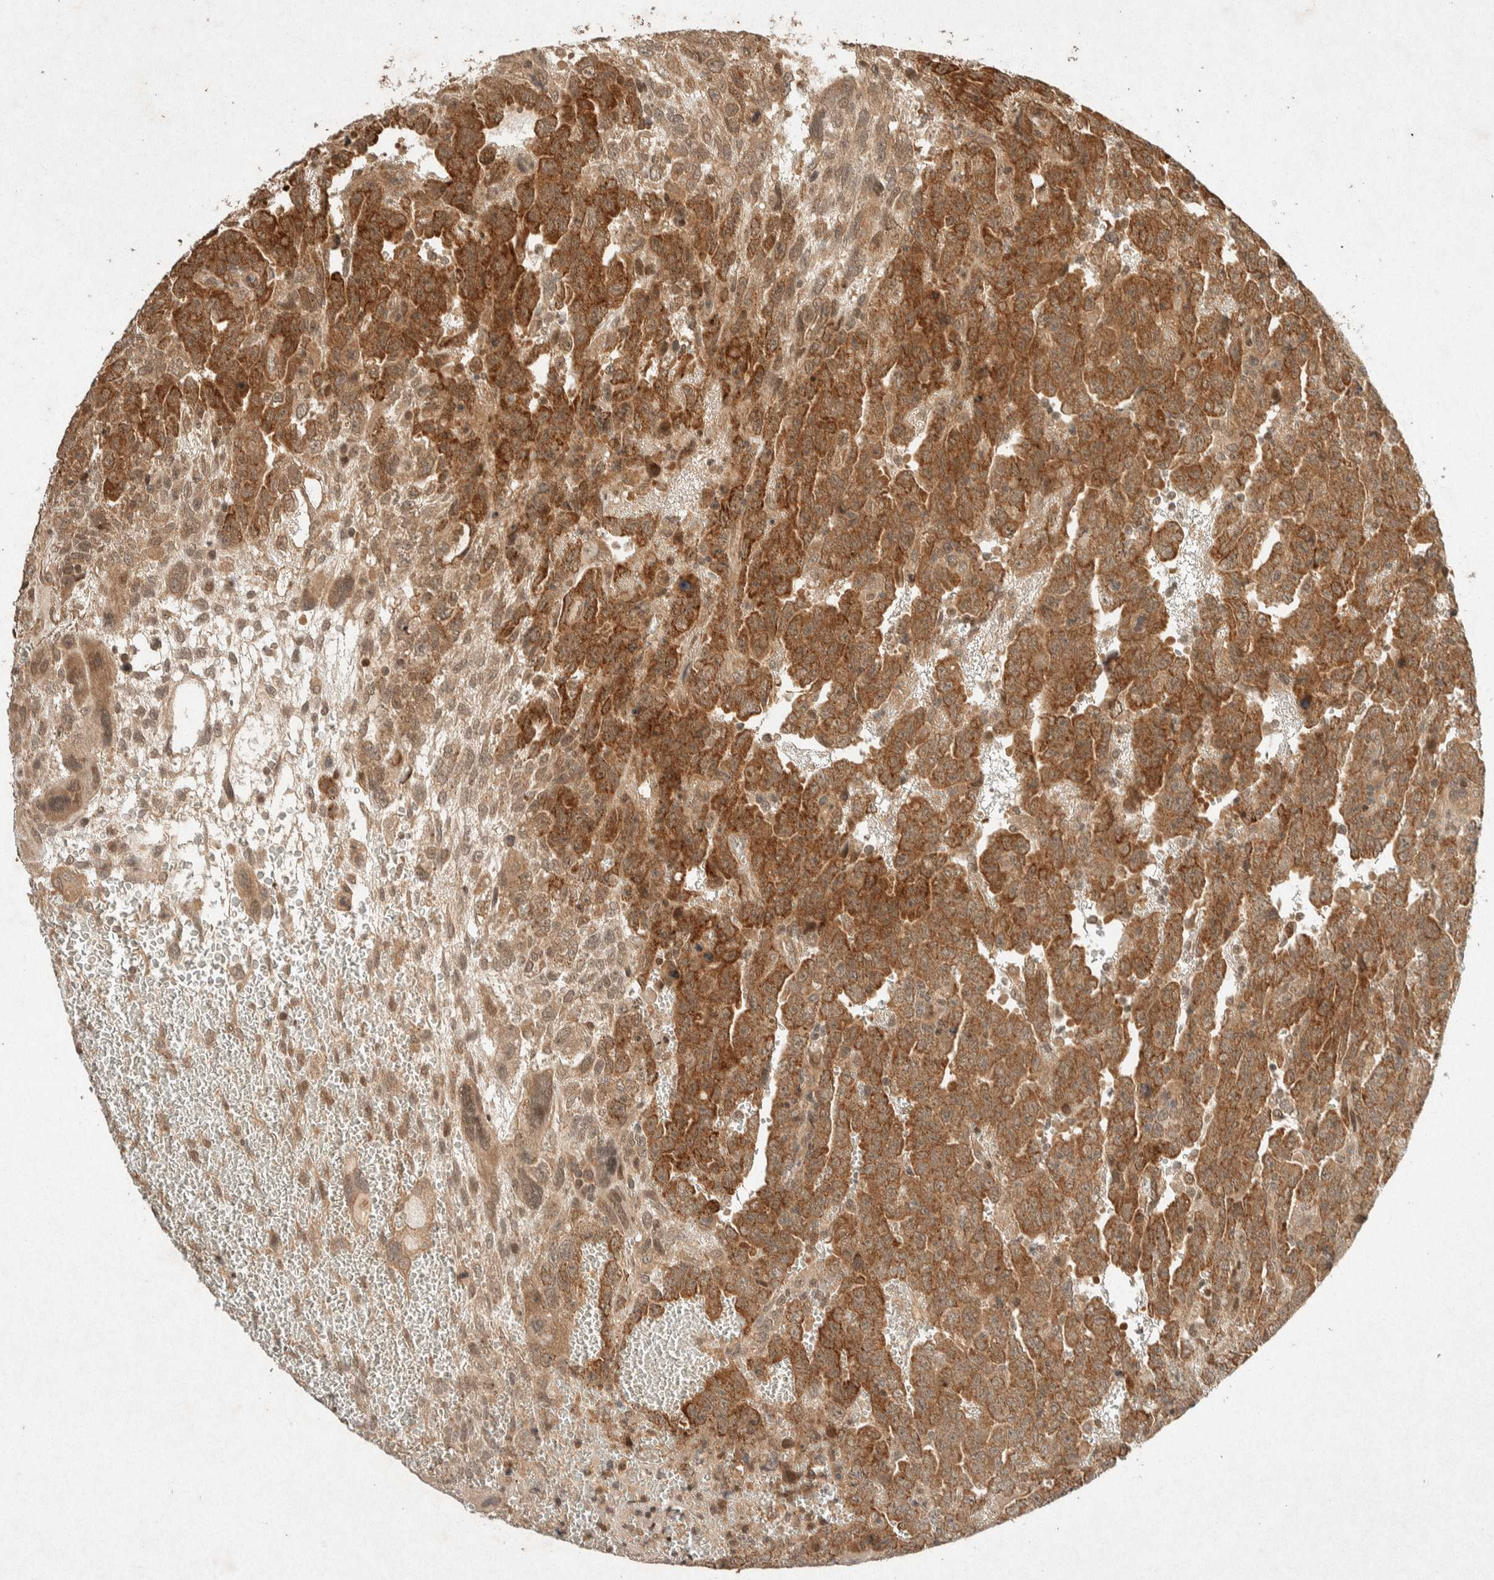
{"staining": {"intensity": "strong", "quantity": ">75%", "location": "cytoplasmic/membranous"}, "tissue": "testis cancer", "cell_type": "Tumor cells", "image_type": "cancer", "snomed": [{"axis": "morphology", "description": "Carcinoma, Embryonal, NOS"}, {"axis": "topography", "description": "Testis"}], "caption": "Immunohistochemical staining of human embryonal carcinoma (testis) displays high levels of strong cytoplasmic/membranous expression in about >75% of tumor cells.", "gene": "THRA", "patient": {"sex": "male", "age": 28}}